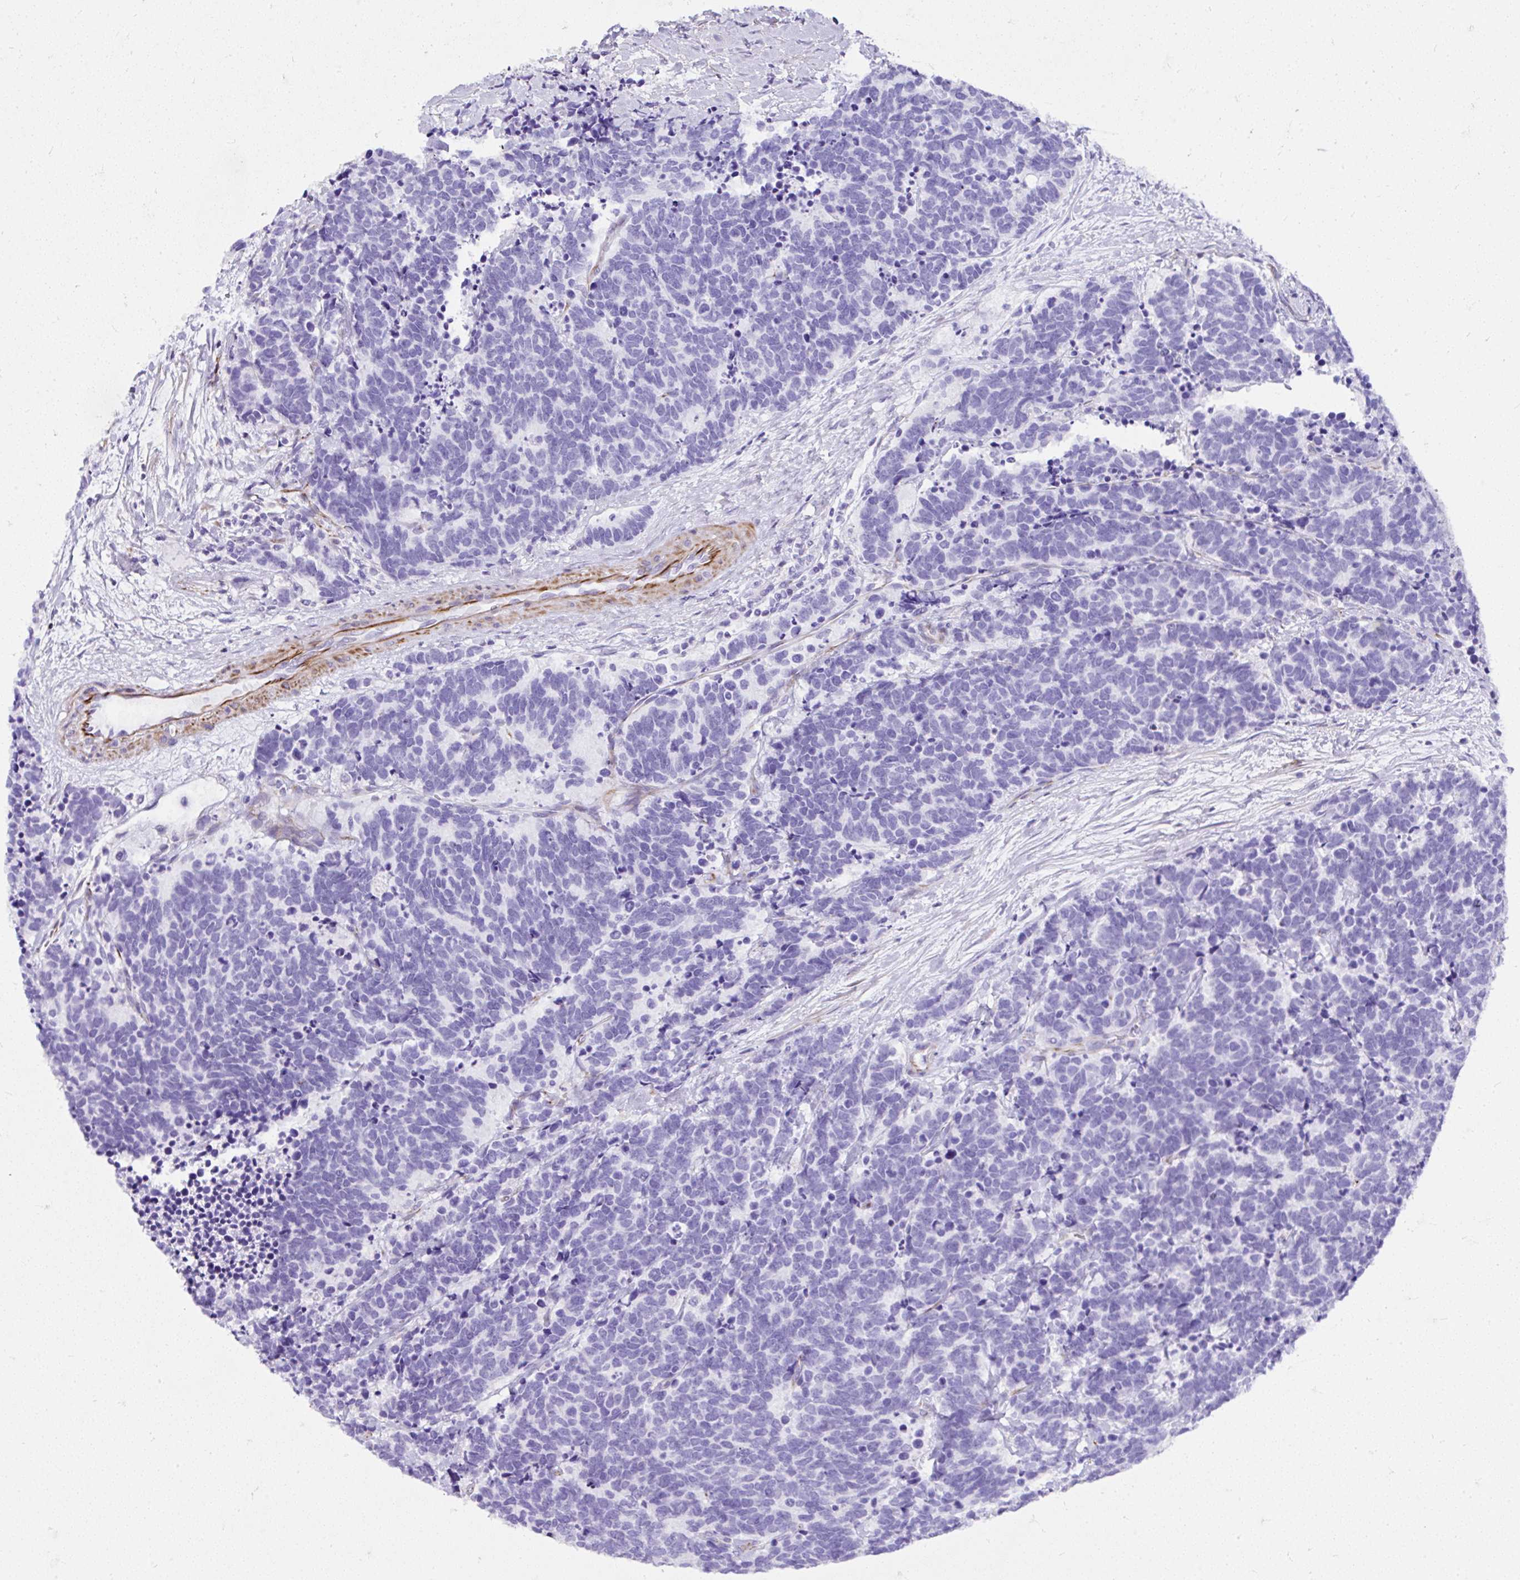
{"staining": {"intensity": "negative", "quantity": "none", "location": "none"}, "tissue": "carcinoid", "cell_type": "Tumor cells", "image_type": "cancer", "snomed": [{"axis": "morphology", "description": "Carcinoma, NOS"}, {"axis": "morphology", "description": "Carcinoid, malignant, NOS"}, {"axis": "topography", "description": "Prostate"}], "caption": "IHC of human carcinoid shows no positivity in tumor cells.", "gene": "DEPDC5", "patient": {"sex": "male", "age": 57}}